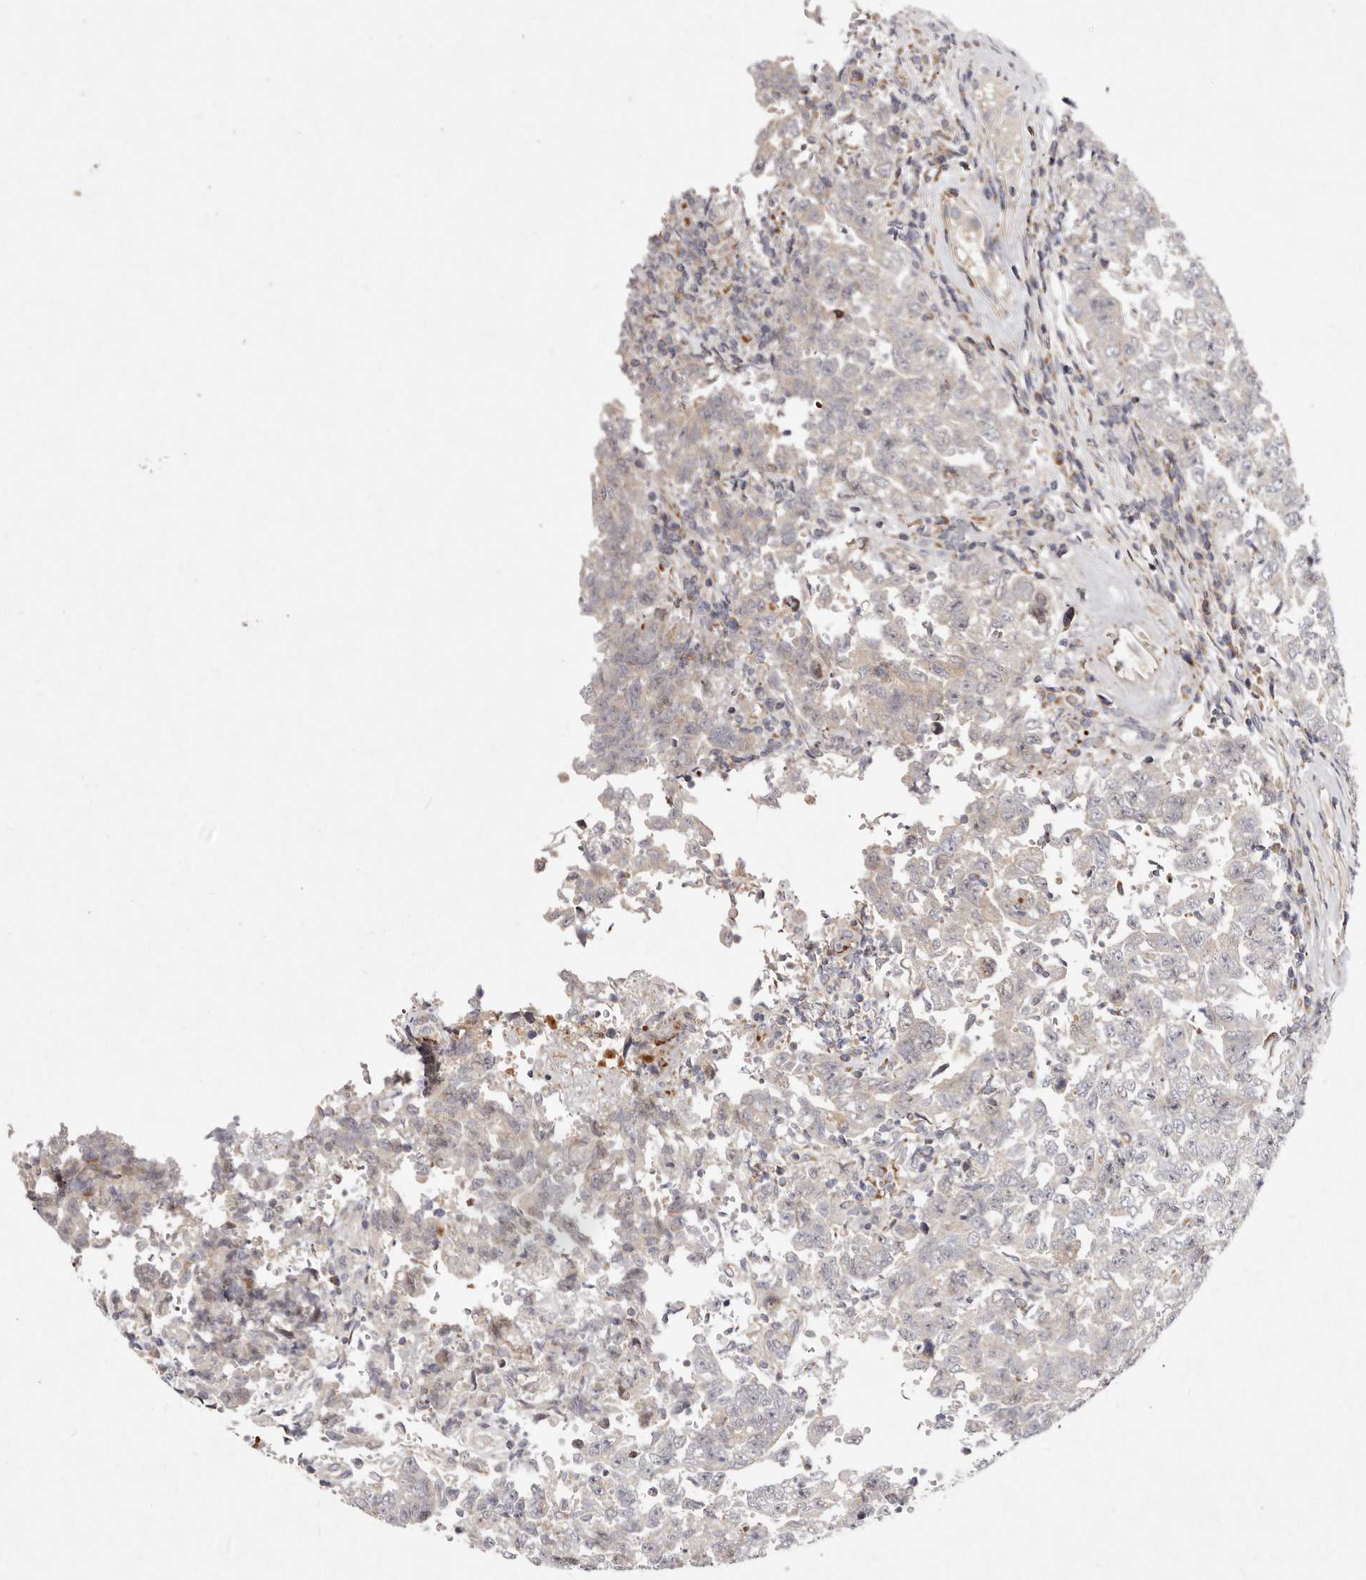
{"staining": {"intensity": "negative", "quantity": "none", "location": "none"}, "tissue": "testis cancer", "cell_type": "Tumor cells", "image_type": "cancer", "snomed": [{"axis": "morphology", "description": "Carcinoma, Embryonal, NOS"}, {"axis": "topography", "description": "Testis"}], "caption": "Human testis embryonal carcinoma stained for a protein using immunohistochemistry (IHC) shows no positivity in tumor cells.", "gene": "SLC25A20", "patient": {"sex": "male", "age": 26}}